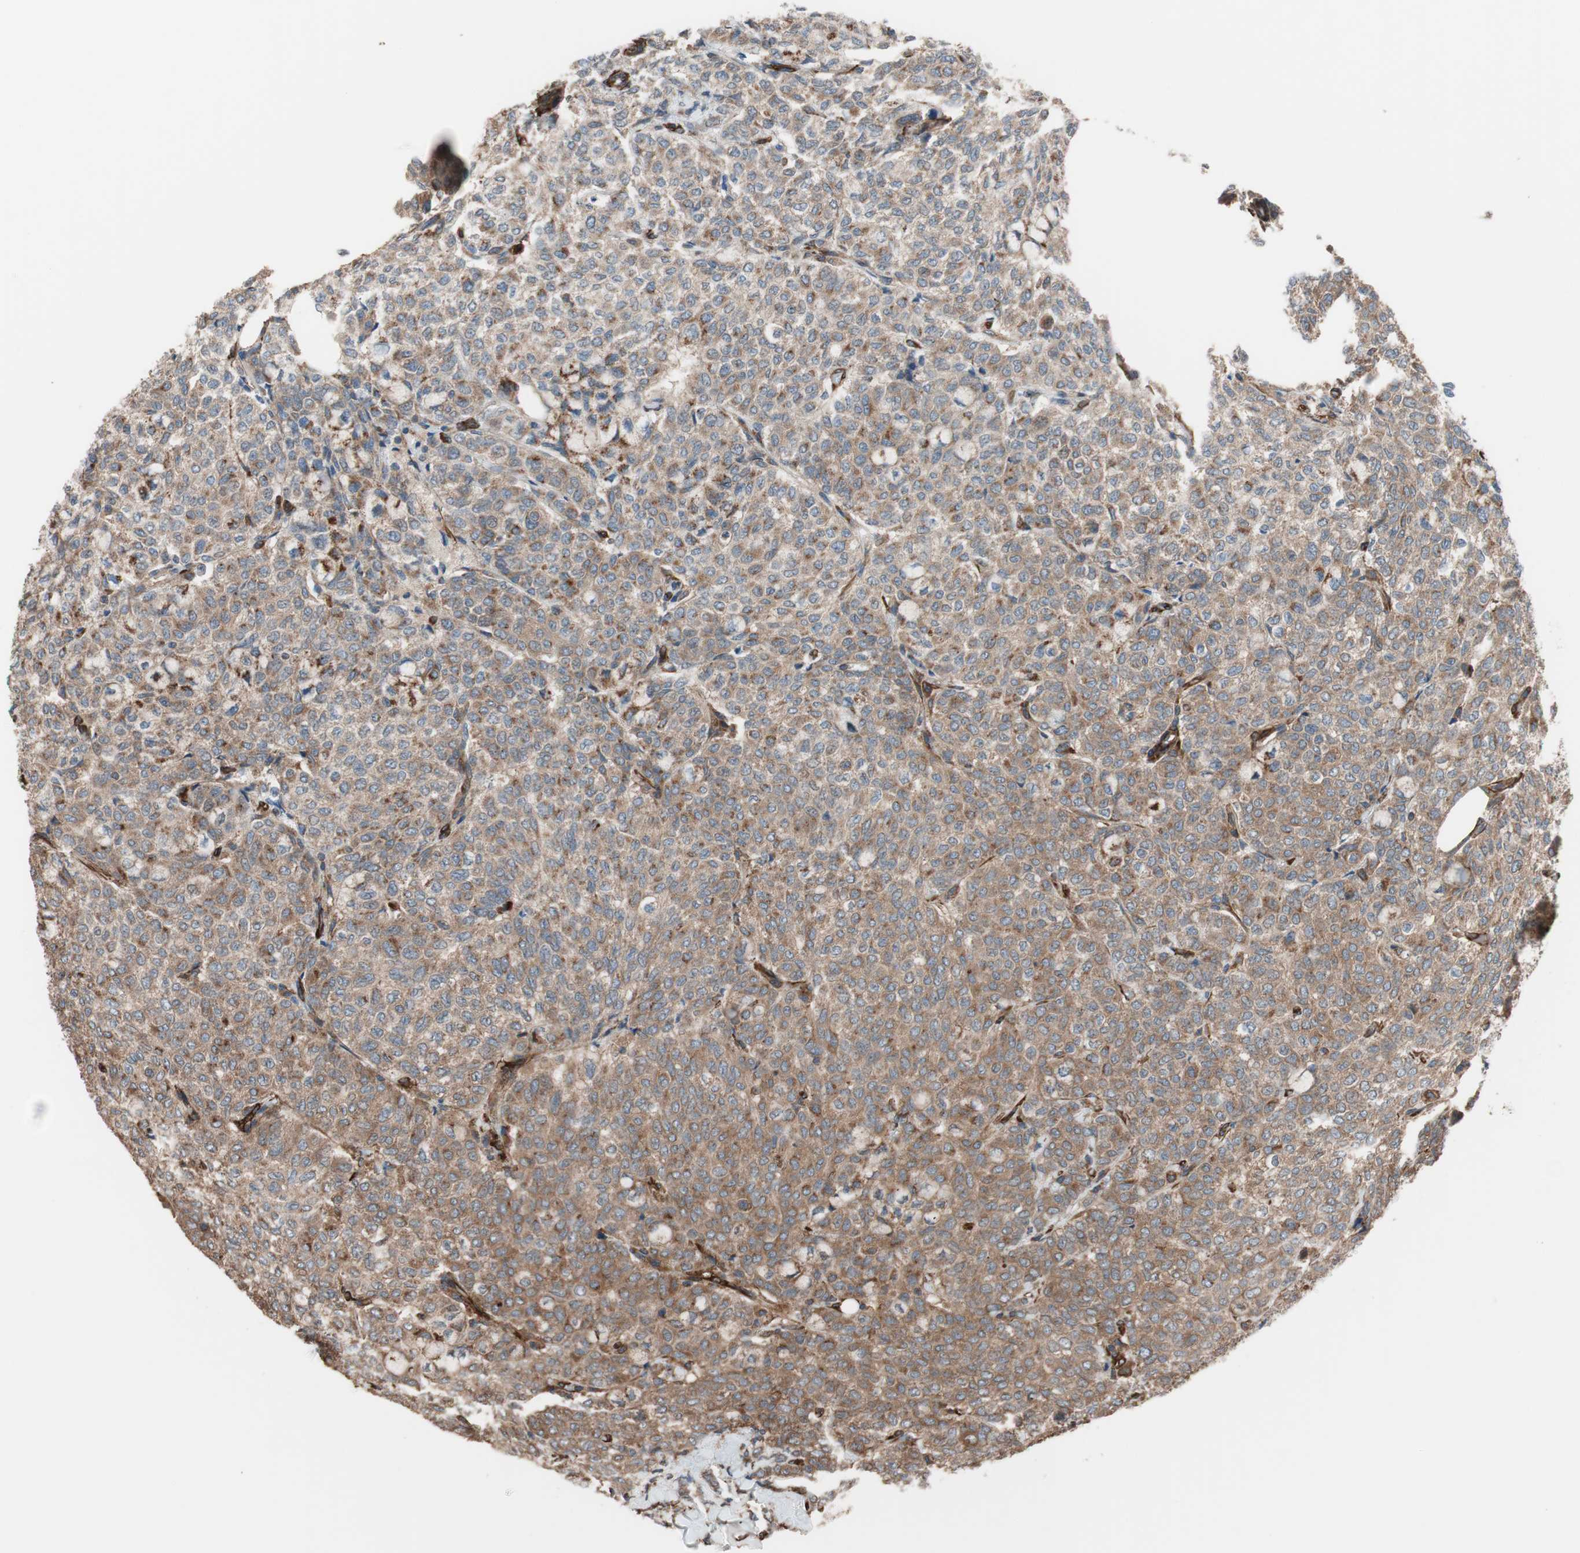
{"staining": {"intensity": "moderate", "quantity": ">75%", "location": "cytoplasmic/membranous"}, "tissue": "breast cancer", "cell_type": "Tumor cells", "image_type": "cancer", "snomed": [{"axis": "morphology", "description": "Lobular carcinoma"}, {"axis": "topography", "description": "Breast"}], "caption": "IHC staining of breast cancer (lobular carcinoma), which demonstrates medium levels of moderate cytoplasmic/membranous expression in about >75% of tumor cells indicating moderate cytoplasmic/membranous protein staining. The staining was performed using DAB (3,3'-diaminobenzidine) (brown) for protein detection and nuclei were counterstained in hematoxylin (blue).", "gene": "GPSM2", "patient": {"sex": "female", "age": 60}}